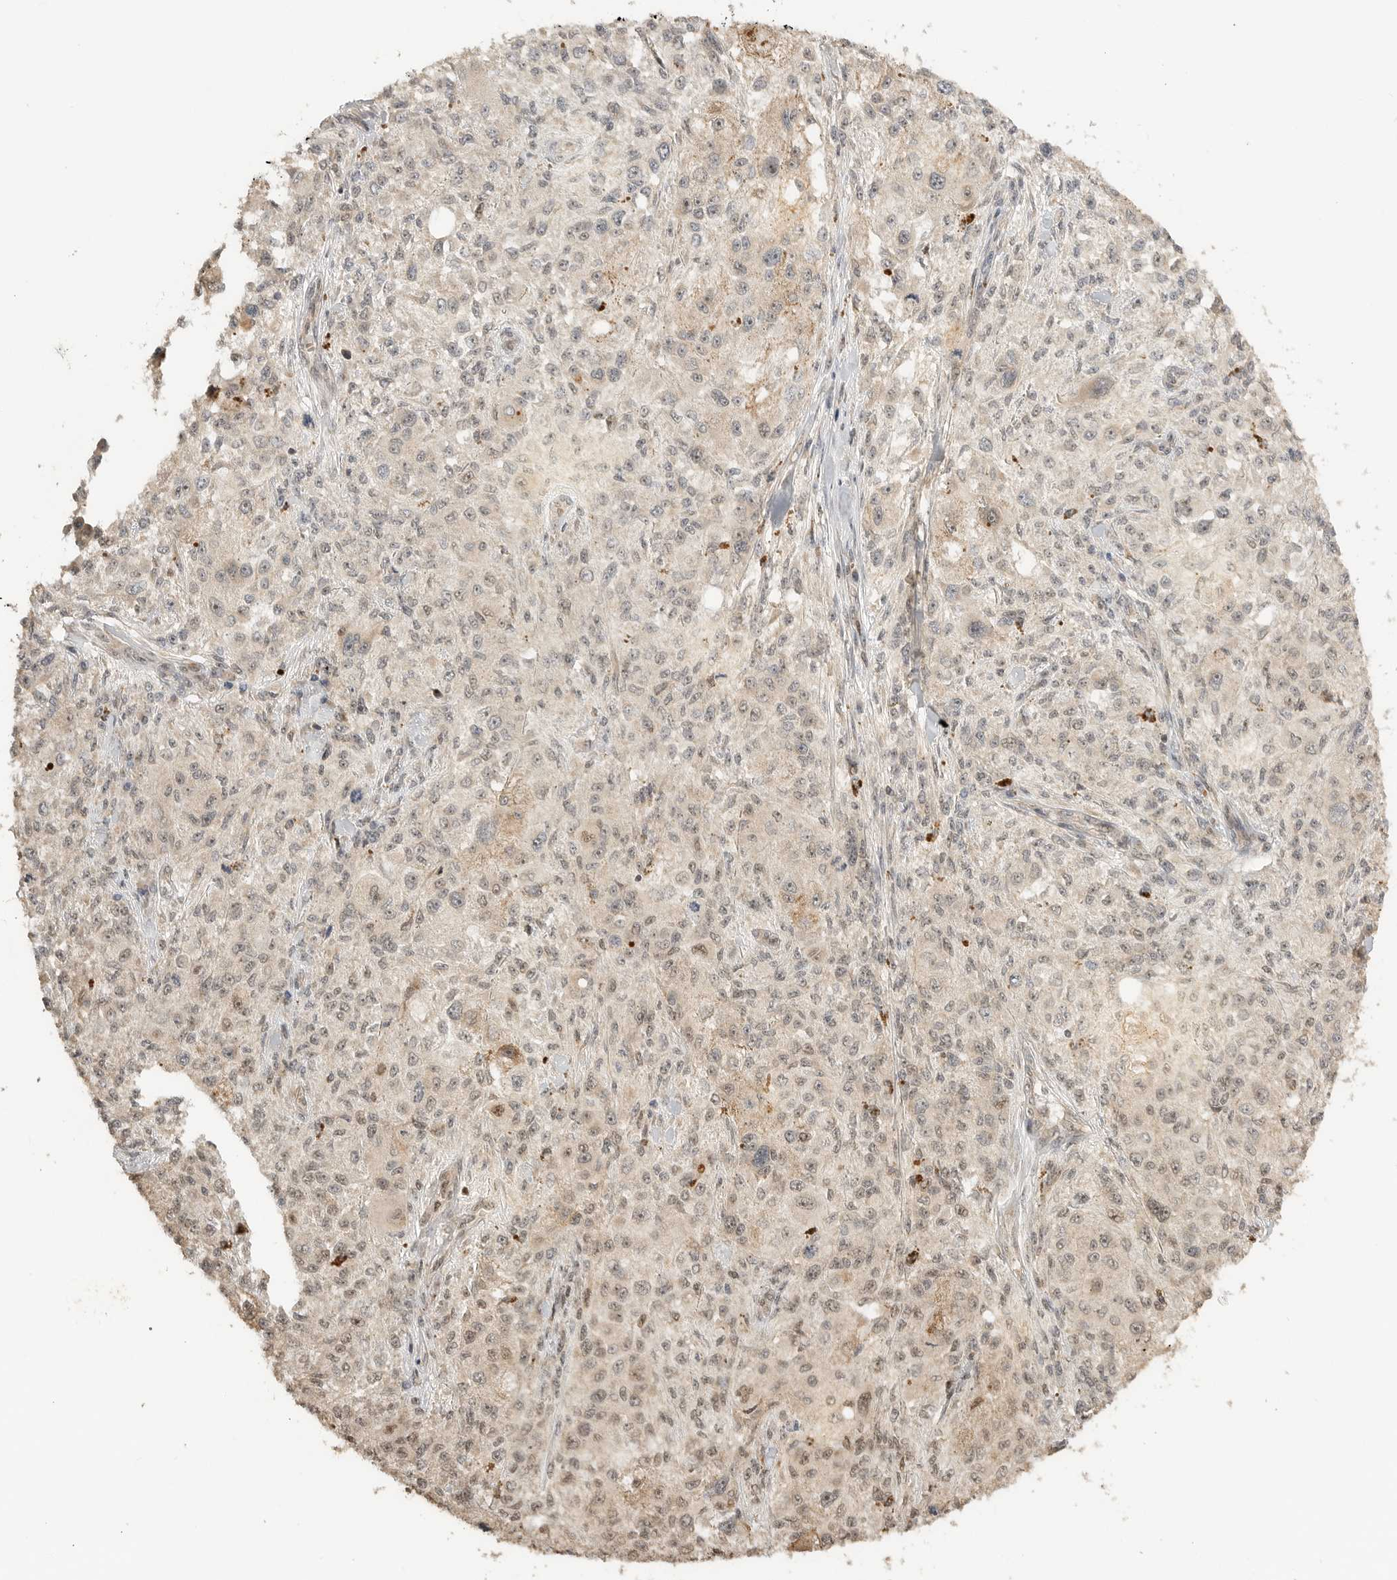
{"staining": {"intensity": "weak", "quantity": "<25%", "location": "cytoplasmic/membranous,nuclear"}, "tissue": "melanoma", "cell_type": "Tumor cells", "image_type": "cancer", "snomed": [{"axis": "morphology", "description": "Necrosis, NOS"}, {"axis": "morphology", "description": "Malignant melanoma, NOS"}, {"axis": "topography", "description": "Skin"}], "caption": "IHC histopathology image of human malignant melanoma stained for a protein (brown), which shows no expression in tumor cells.", "gene": "ALKAL1", "patient": {"sex": "female", "age": 87}}